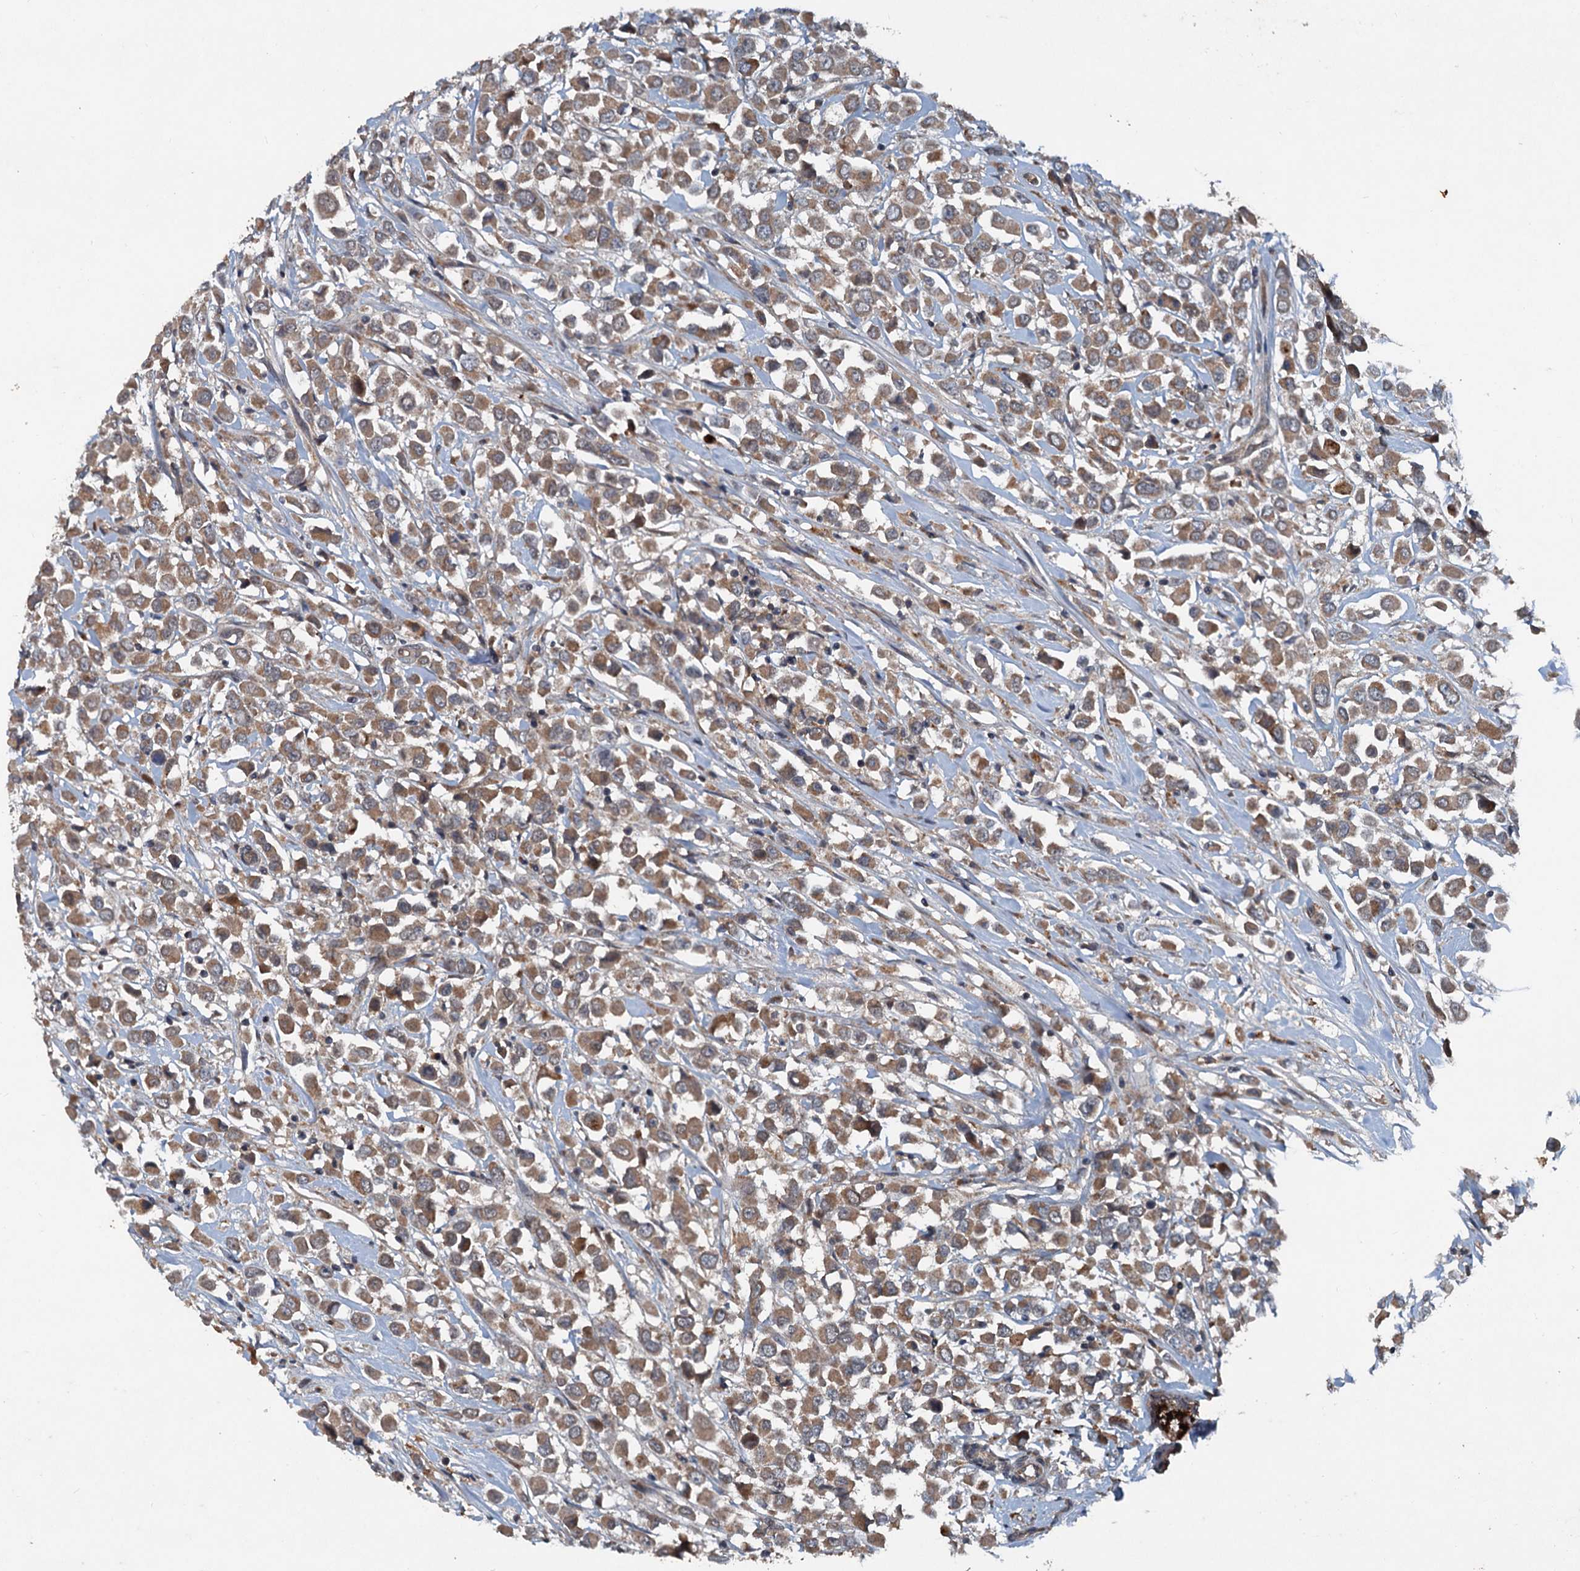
{"staining": {"intensity": "moderate", "quantity": ">75%", "location": "cytoplasmic/membranous"}, "tissue": "breast cancer", "cell_type": "Tumor cells", "image_type": "cancer", "snomed": [{"axis": "morphology", "description": "Duct carcinoma"}, {"axis": "topography", "description": "Breast"}], "caption": "Immunohistochemical staining of breast intraductal carcinoma shows medium levels of moderate cytoplasmic/membranous expression in about >75% of tumor cells.", "gene": "N4BP2L2", "patient": {"sex": "female", "age": 61}}